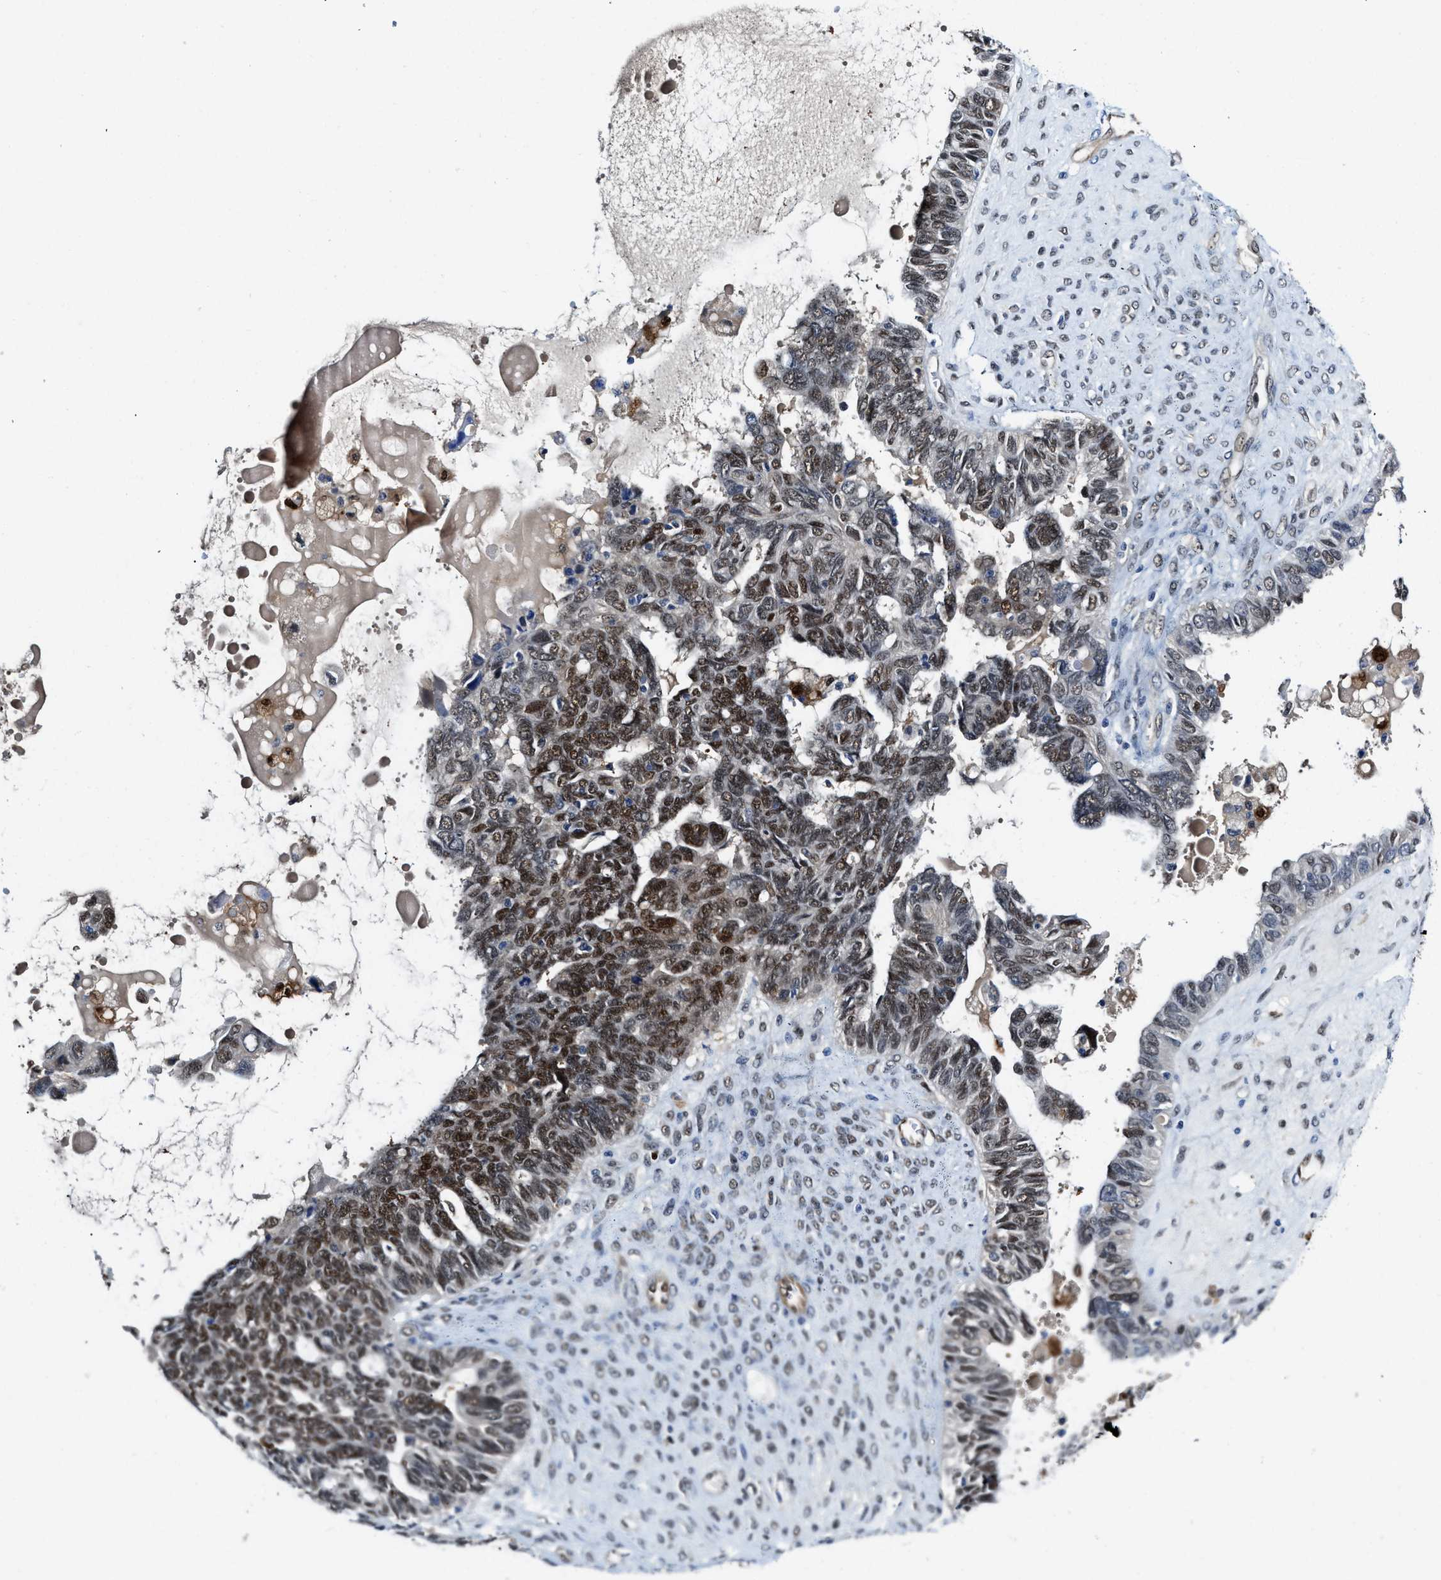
{"staining": {"intensity": "strong", "quantity": "25%-75%", "location": "nuclear"}, "tissue": "ovarian cancer", "cell_type": "Tumor cells", "image_type": "cancer", "snomed": [{"axis": "morphology", "description": "Cystadenocarcinoma, serous, NOS"}, {"axis": "topography", "description": "Ovary"}], "caption": "Immunohistochemistry (IHC) (DAB) staining of serous cystadenocarcinoma (ovarian) shows strong nuclear protein staining in about 25%-75% of tumor cells.", "gene": "LTA4H", "patient": {"sex": "female", "age": 79}}